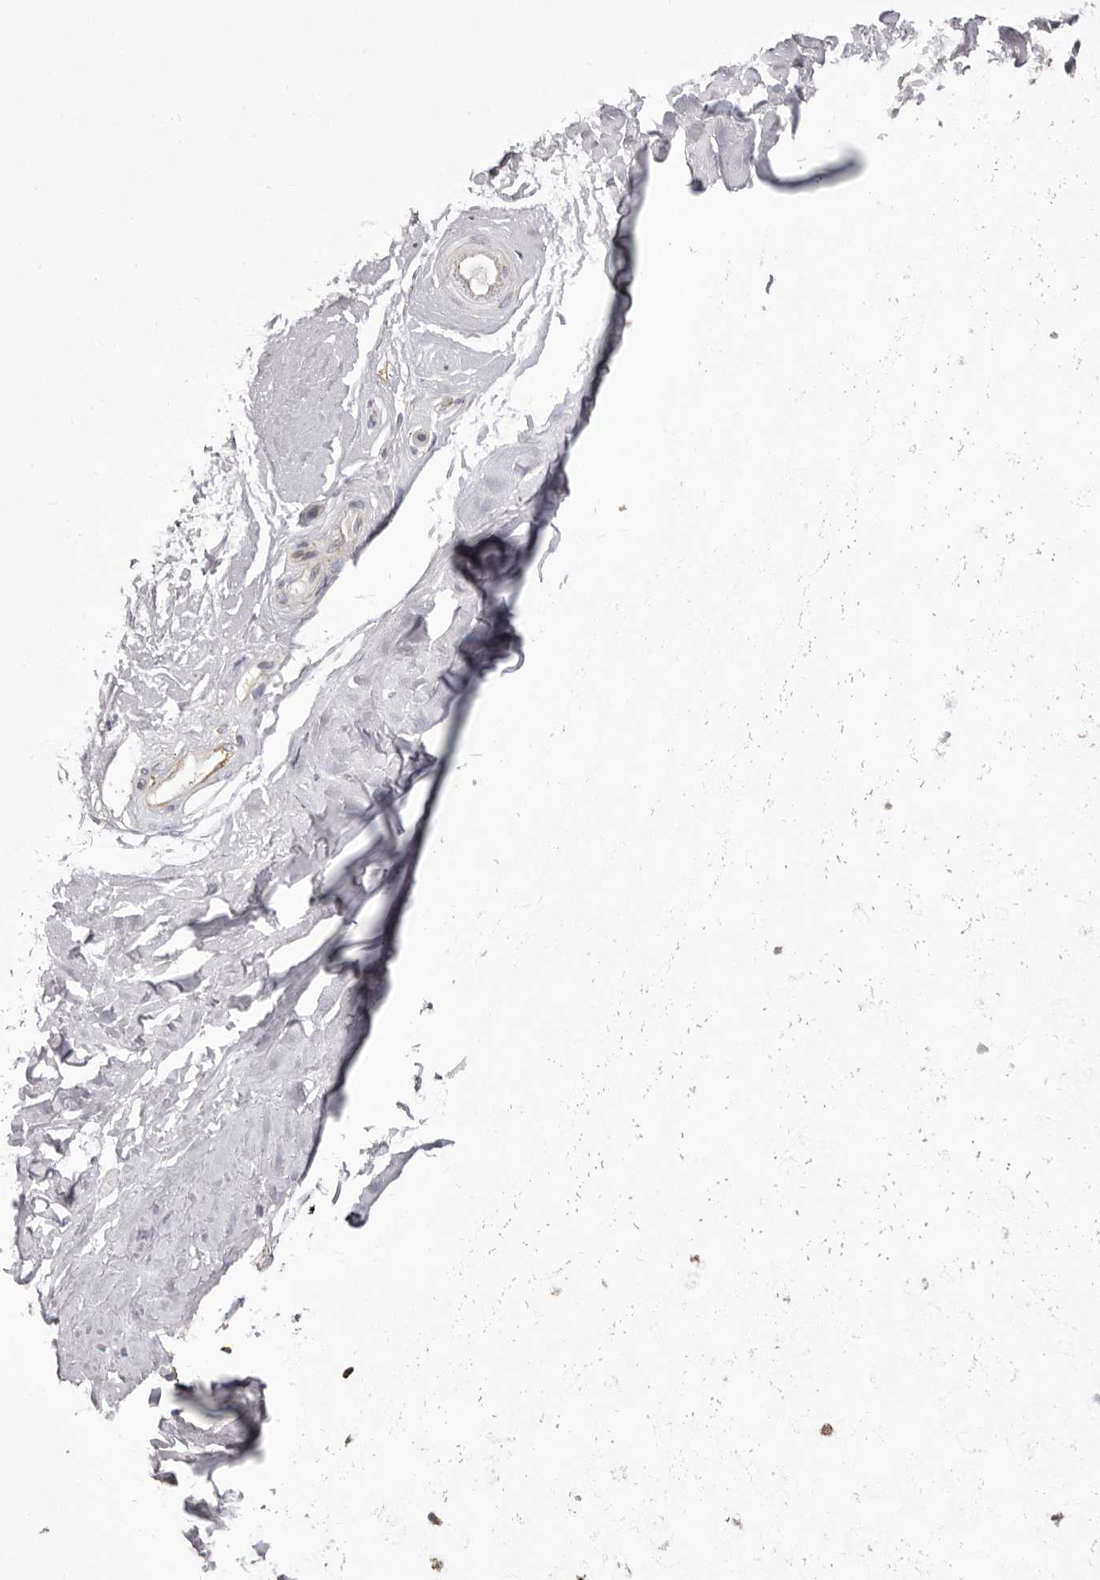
{"staining": {"intensity": "negative", "quantity": "none", "location": "none"}, "tissue": "adipose tissue", "cell_type": "Adipocytes", "image_type": "normal", "snomed": [{"axis": "morphology", "description": "Normal tissue, NOS"}, {"axis": "morphology", "description": "Basal cell carcinoma"}, {"axis": "topography", "description": "Skin"}], "caption": "The image displays no staining of adipocytes in normal adipose tissue.", "gene": "QRSL1", "patient": {"sex": "female", "age": 89}}